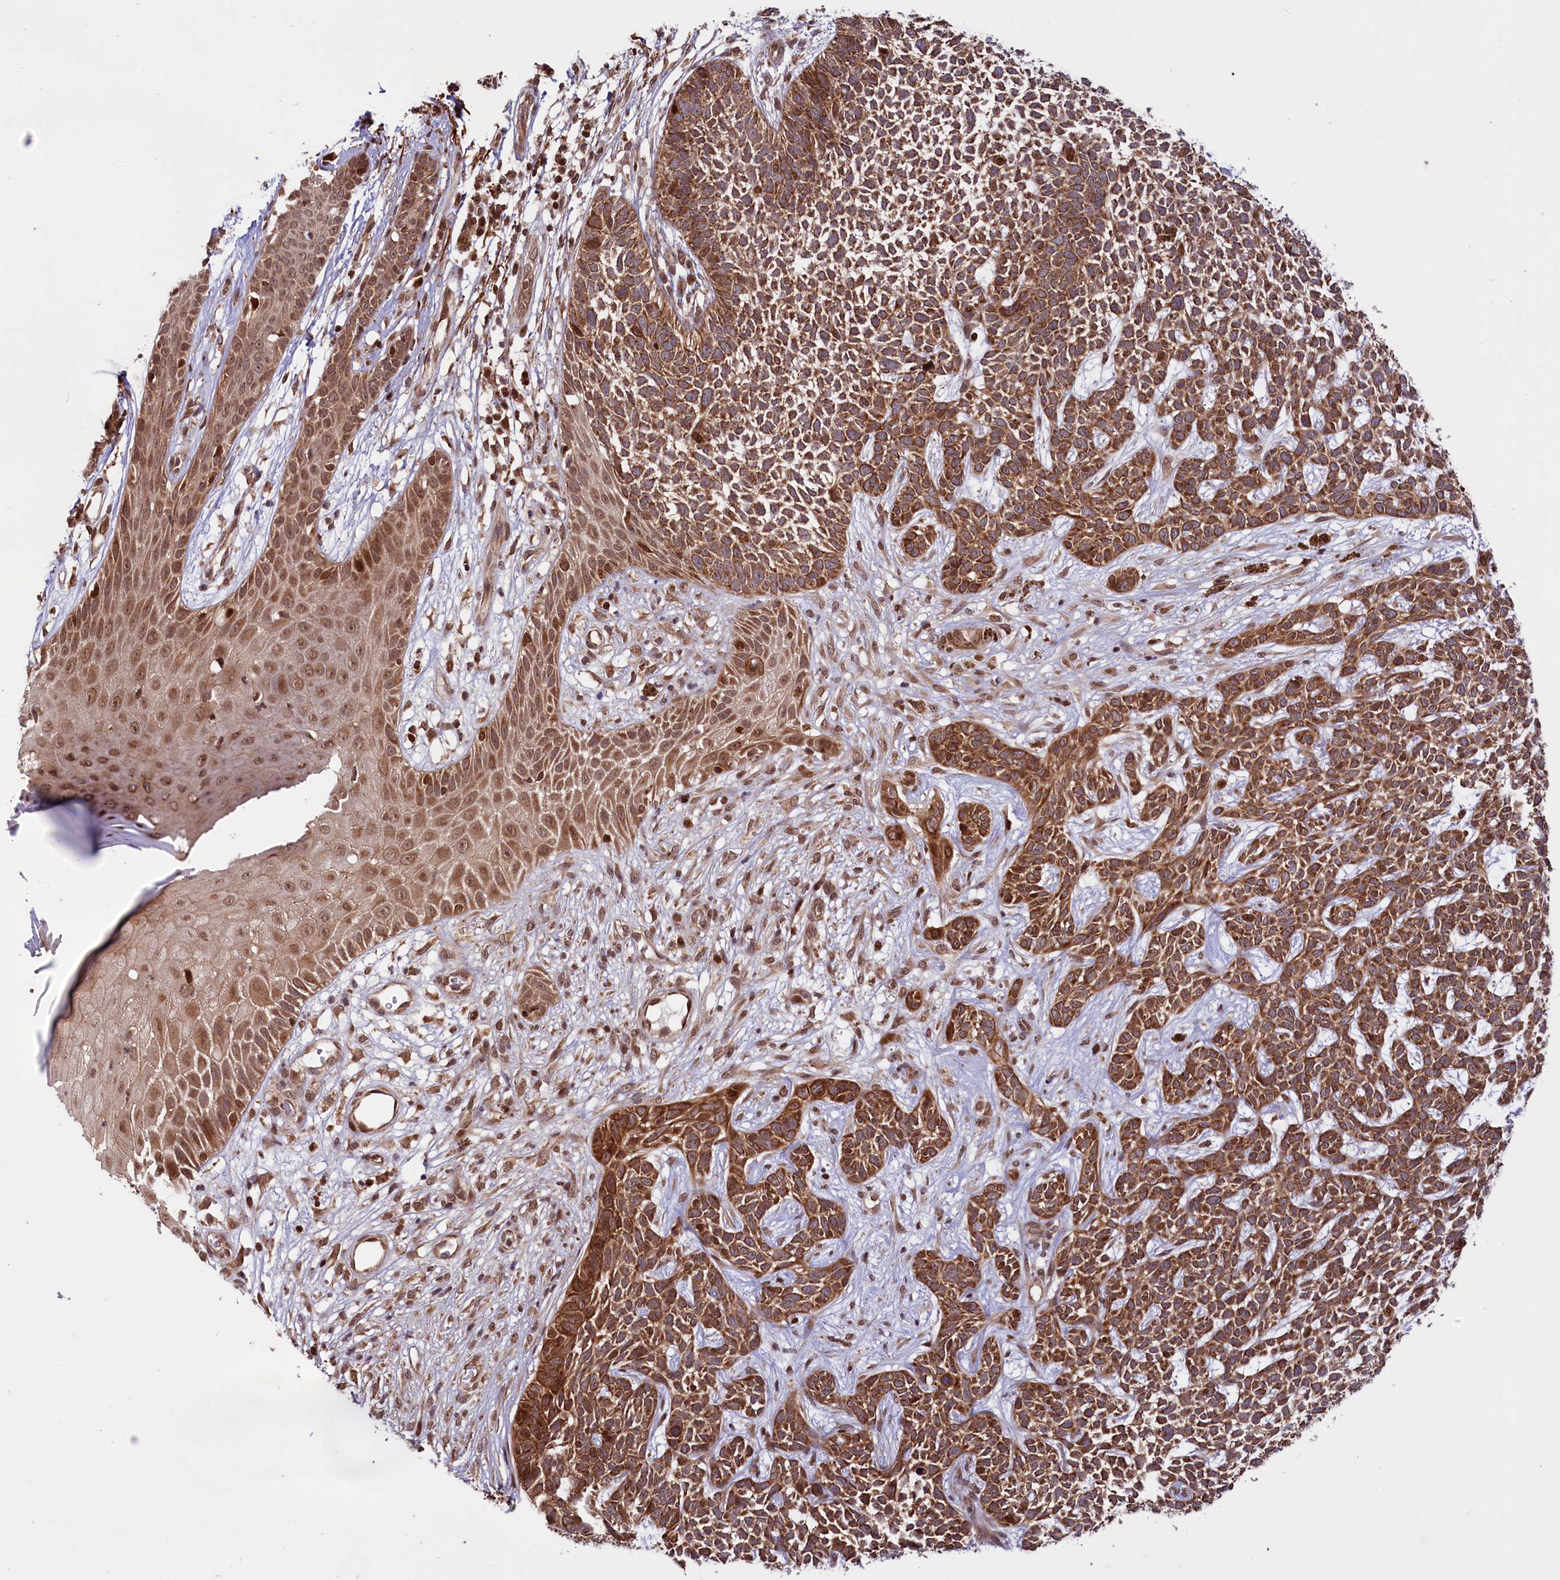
{"staining": {"intensity": "strong", "quantity": ">75%", "location": "cytoplasmic/membranous"}, "tissue": "skin cancer", "cell_type": "Tumor cells", "image_type": "cancer", "snomed": [{"axis": "morphology", "description": "Basal cell carcinoma"}, {"axis": "topography", "description": "Skin"}], "caption": "A high amount of strong cytoplasmic/membranous expression is appreciated in approximately >75% of tumor cells in skin cancer (basal cell carcinoma) tissue.", "gene": "PHC3", "patient": {"sex": "female", "age": 84}}